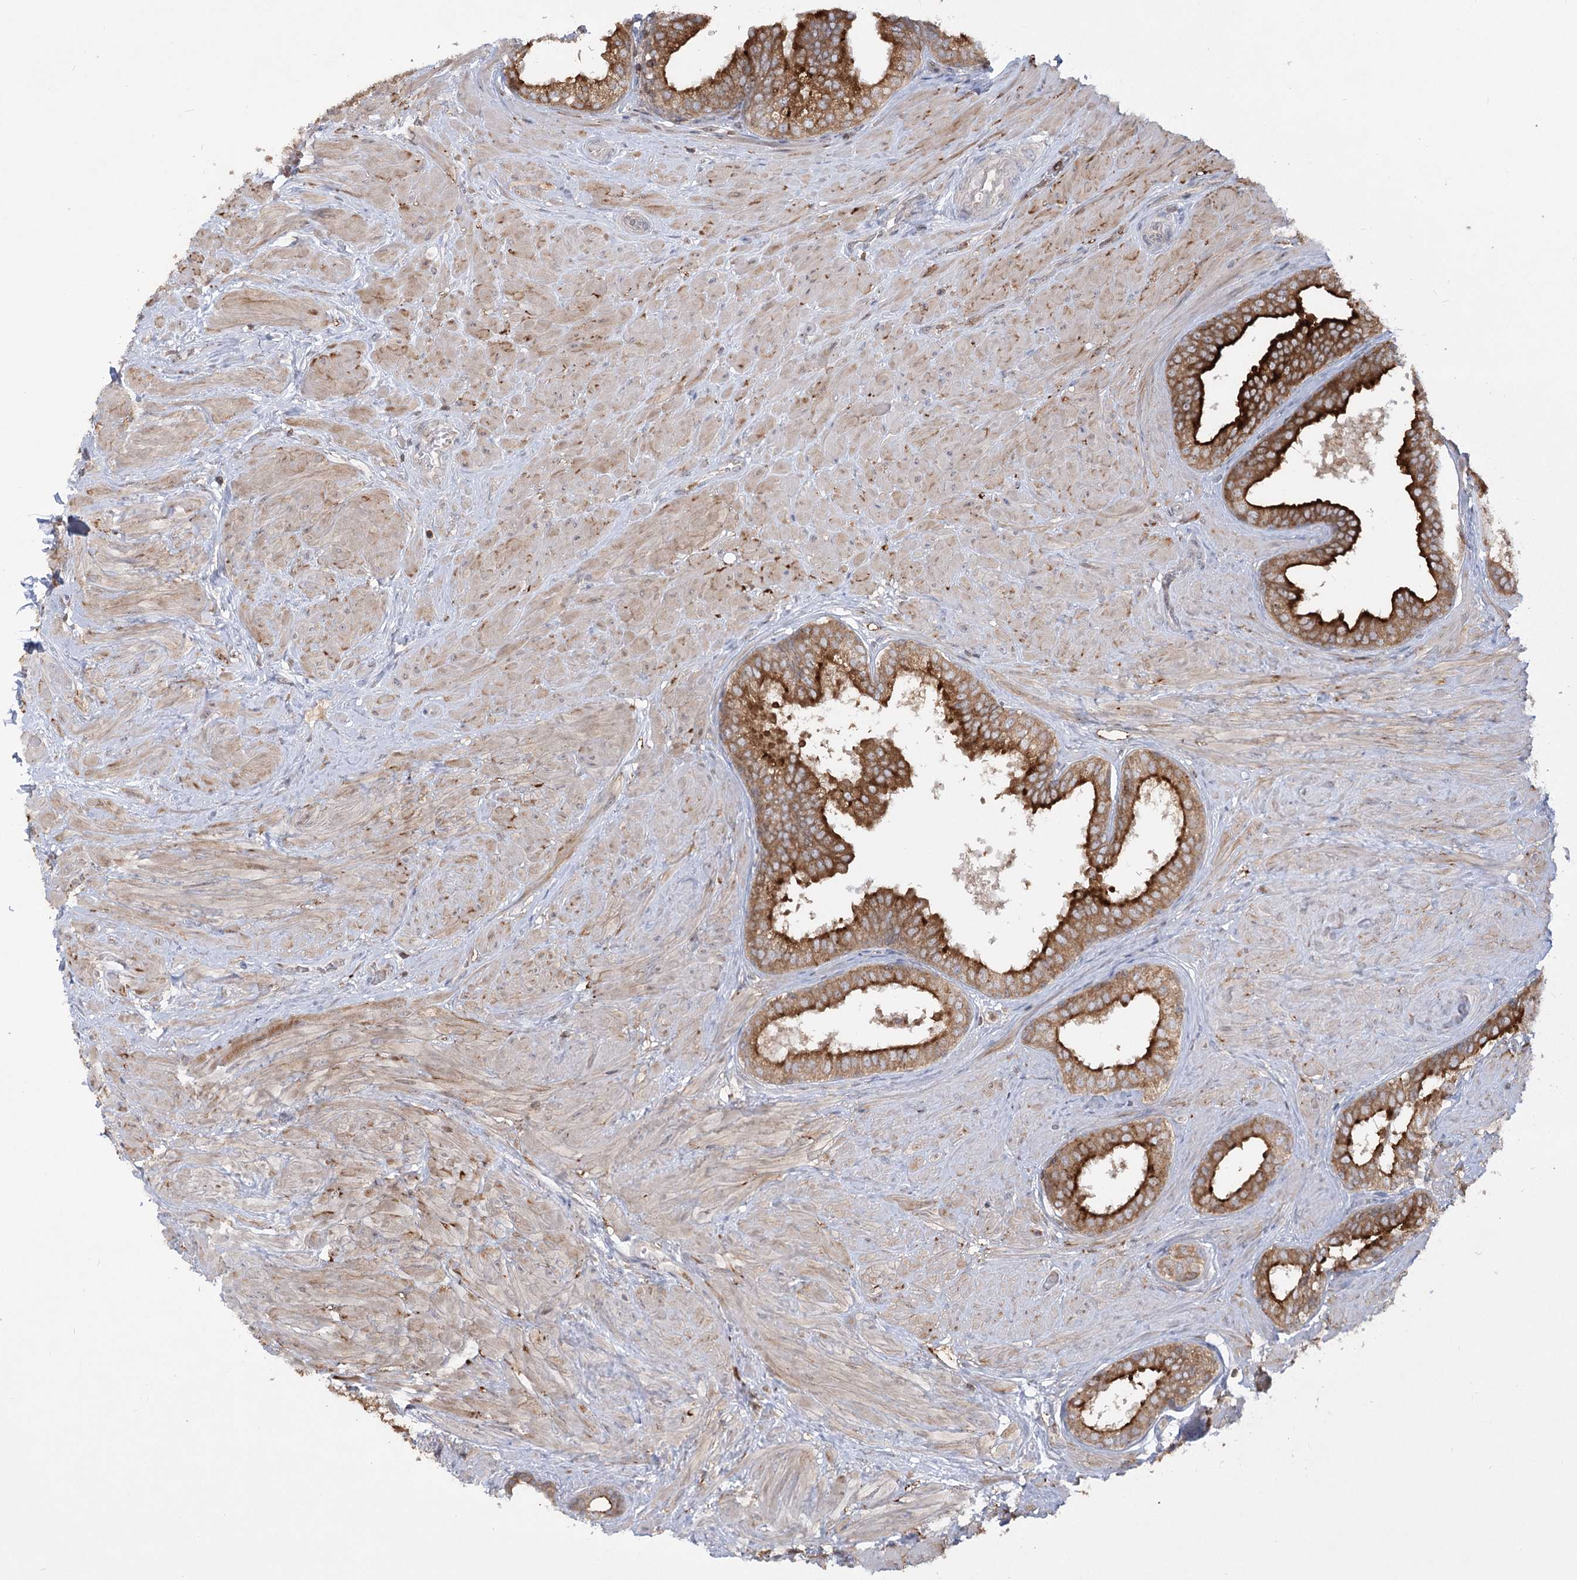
{"staining": {"intensity": "strong", "quantity": ">75%", "location": "cytoplasmic/membranous"}, "tissue": "prostate", "cell_type": "Glandular cells", "image_type": "normal", "snomed": [{"axis": "morphology", "description": "Normal tissue, NOS"}, {"axis": "topography", "description": "Prostate"}], "caption": "About >75% of glandular cells in benign prostate show strong cytoplasmic/membranous protein staining as visualized by brown immunohistochemical staining.", "gene": "SYTL1", "patient": {"sex": "male", "age": 48}}